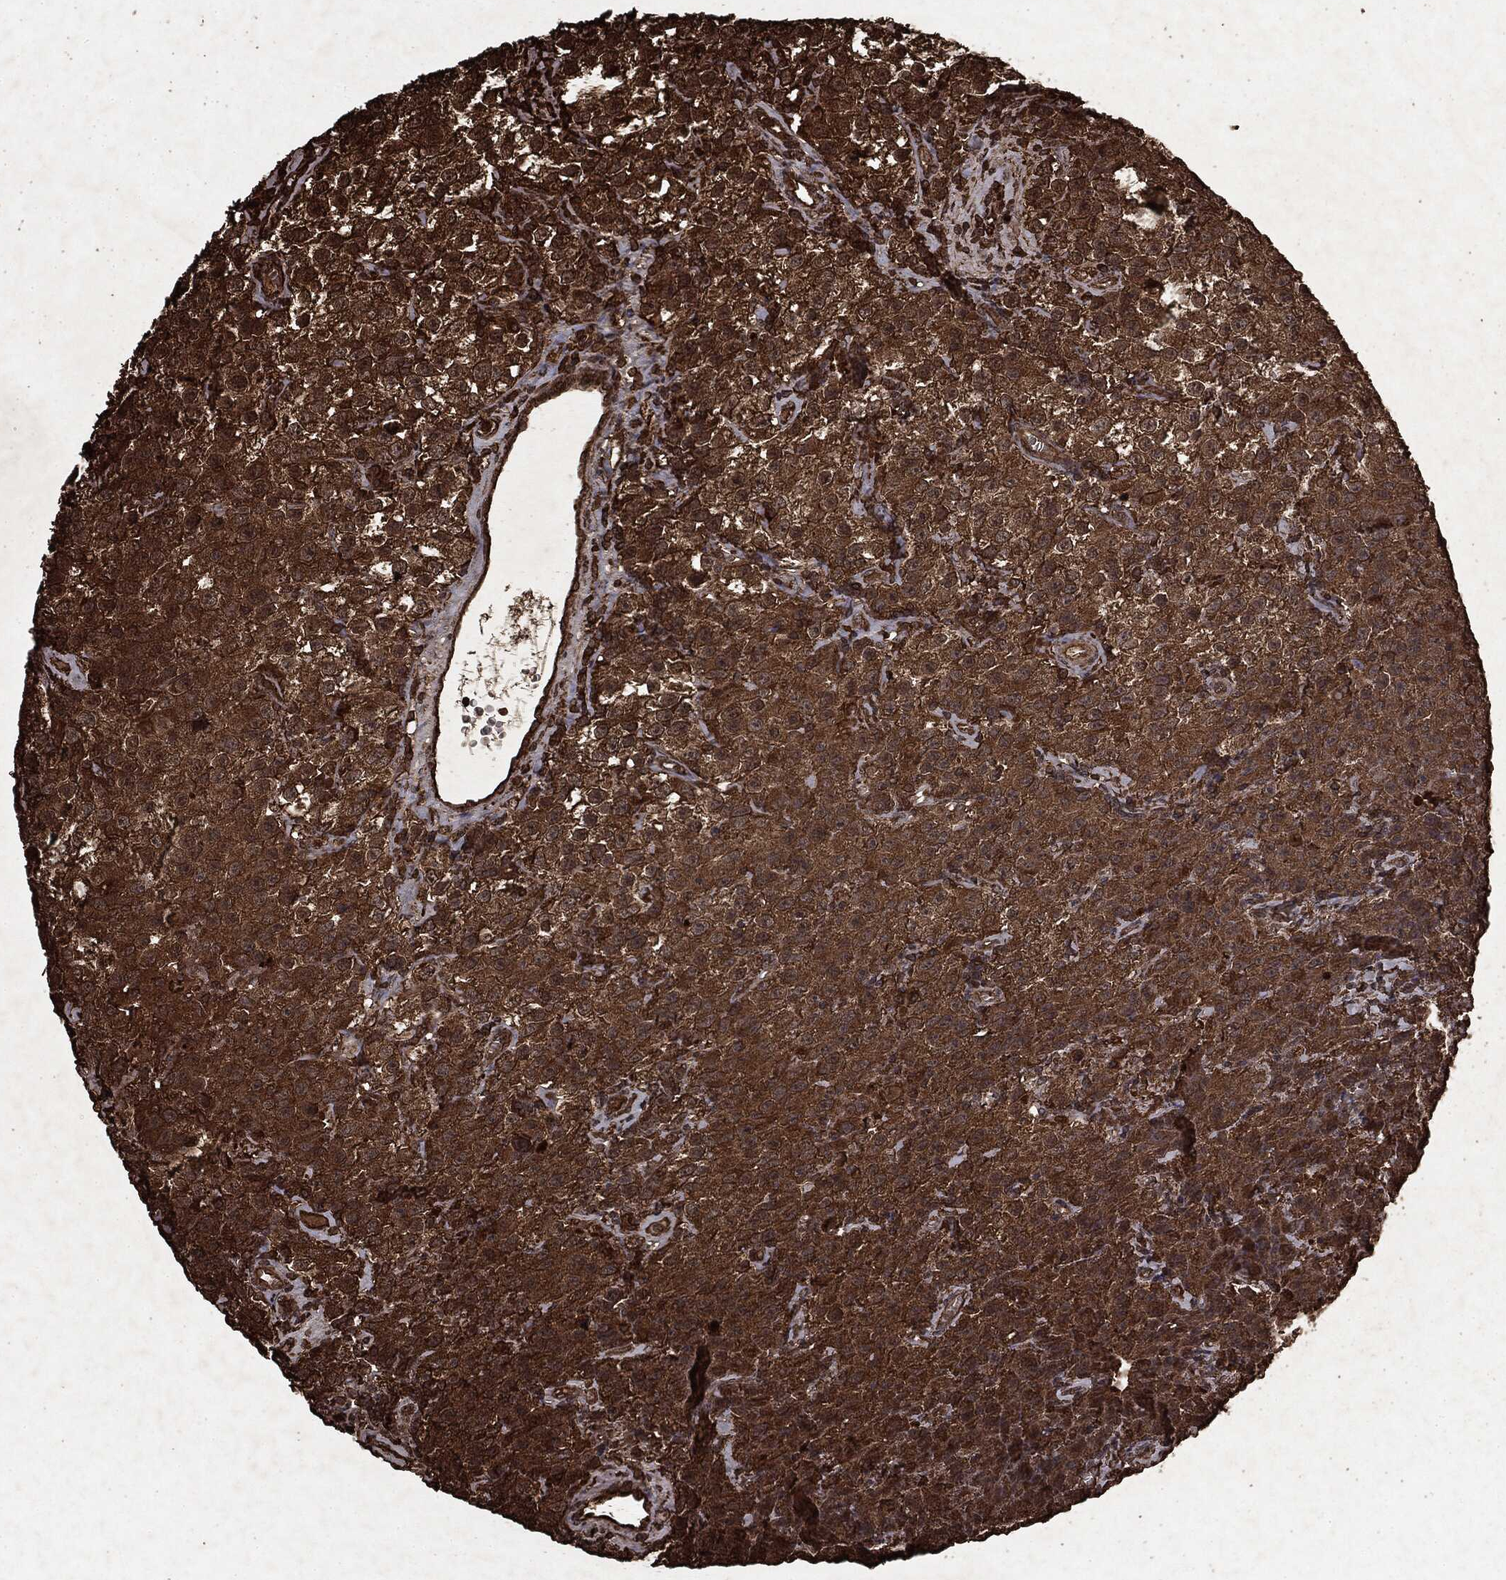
{"staining": {"intensity": "strong", "quantity": ">75%", "location": "cytoplasmic/membranous"}, "tissue": "testis cancer", "cell_type": "Tumor cells", "image_type": "cancer", "snomed": [{"axis": "morphology", "description": "Seminoma, NOS"}, {"axis": "topography", "description": "Testis"}], "caption": "Immunohistochemical staining of testis cancer (seminoma) reveals high levels of strong cytoplasmic/membranous staining in approximately >75% of tumor cells.", "gene": "ARAF", "patient": {"sex": "male", "age": 52}}